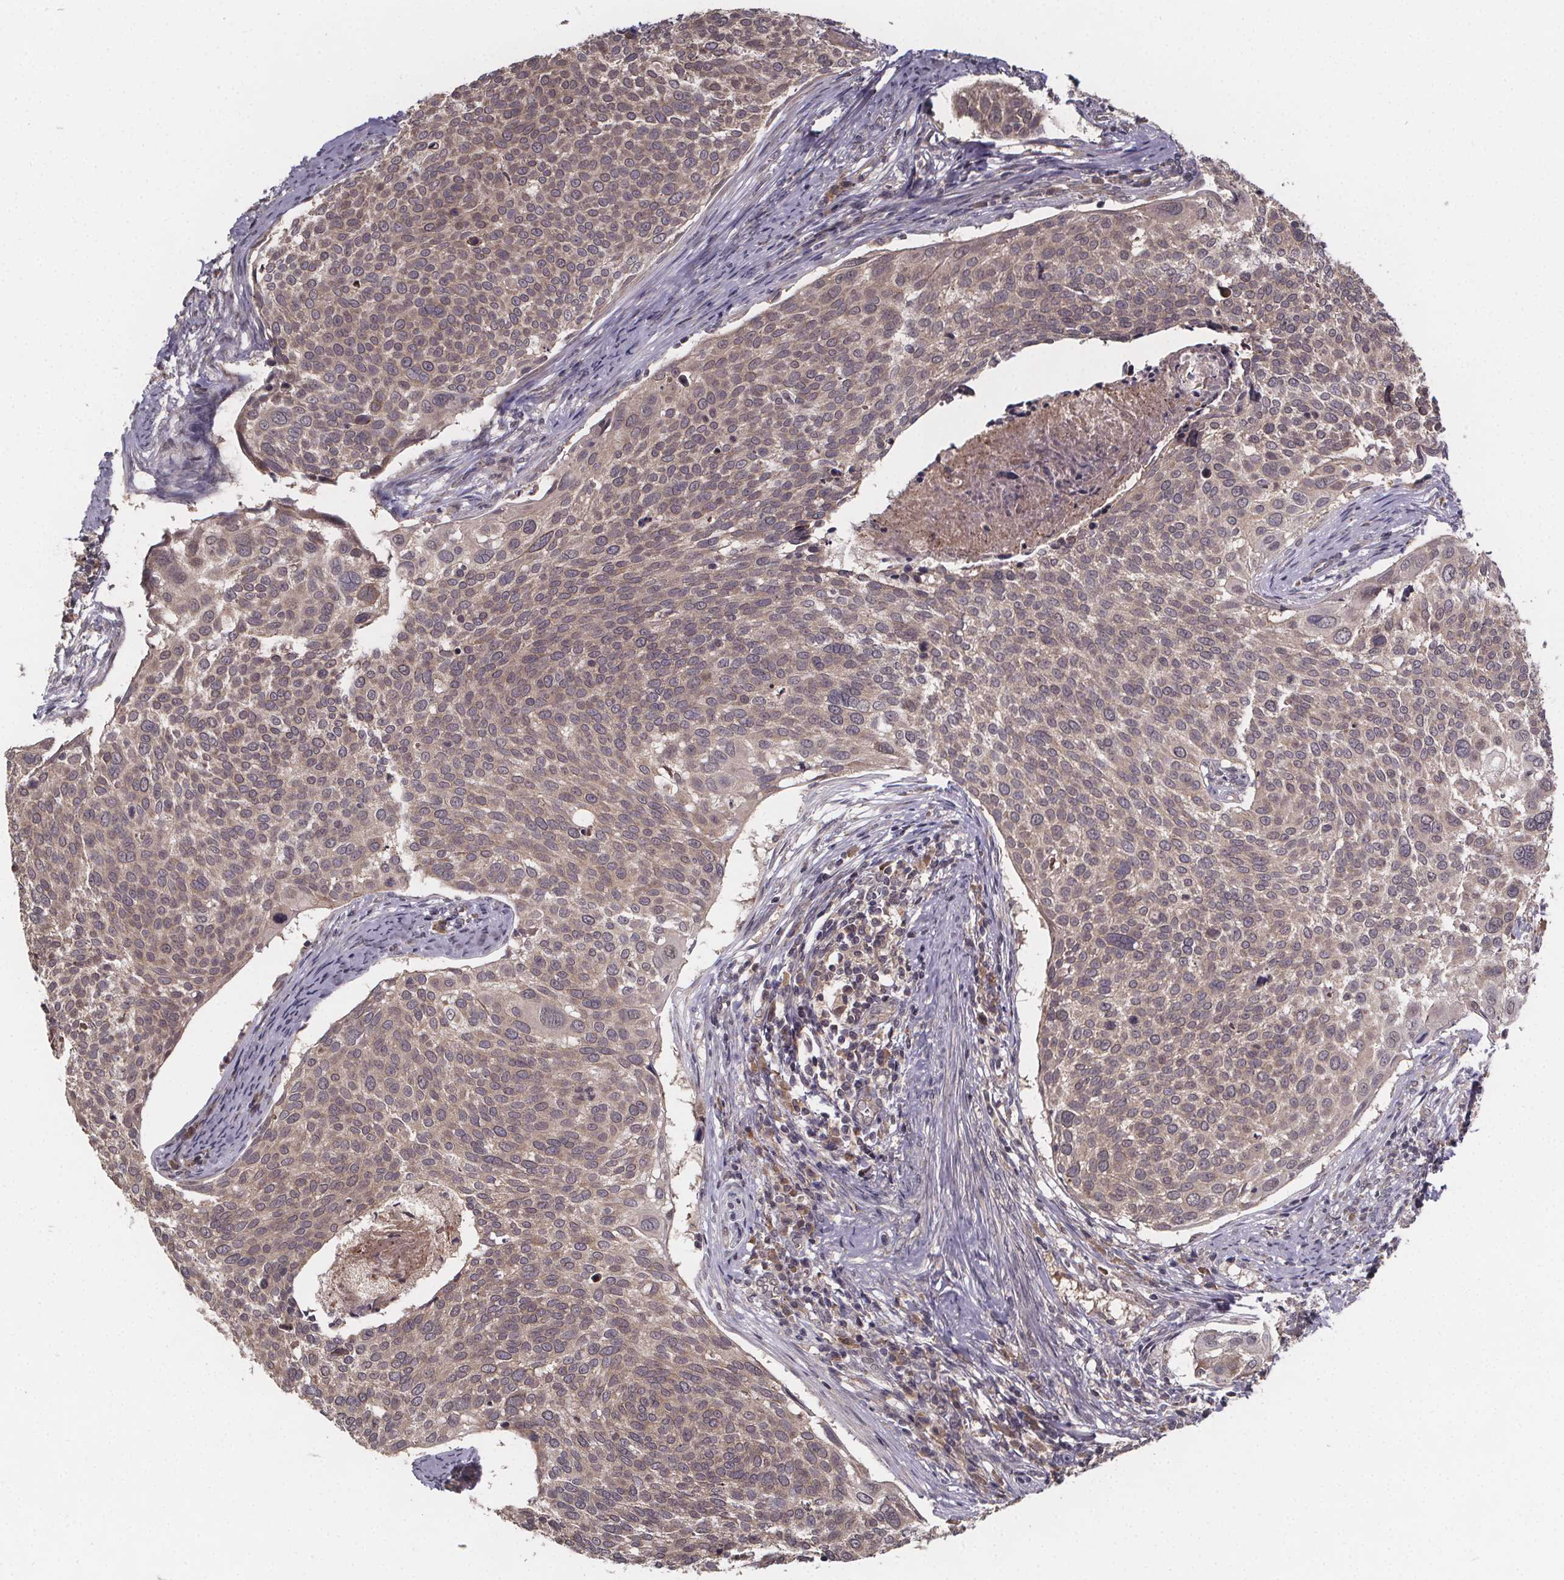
{"staining": {"intensity": "weak", "quantity": ">75%", "location": "cytoplasmic/membranous"}, "tissue": "cervical cancer", "cell_type": "Tumor cells", "image_type": "cancer", "snomed": [{"axis": "morphology", "description": "Squamous cell carcinoma, NOS"}, {"axis": "topography", "description": "Cervix"}], "caption": "Squamous cell carcinoma (cervical) stained with DAB IHC demonstrates low levels of weak cytoplasmic/membranous positivity in about >75% of tumor cells.", "gene": "SAT1", "patient": {"sex": "female", "age": 39}}